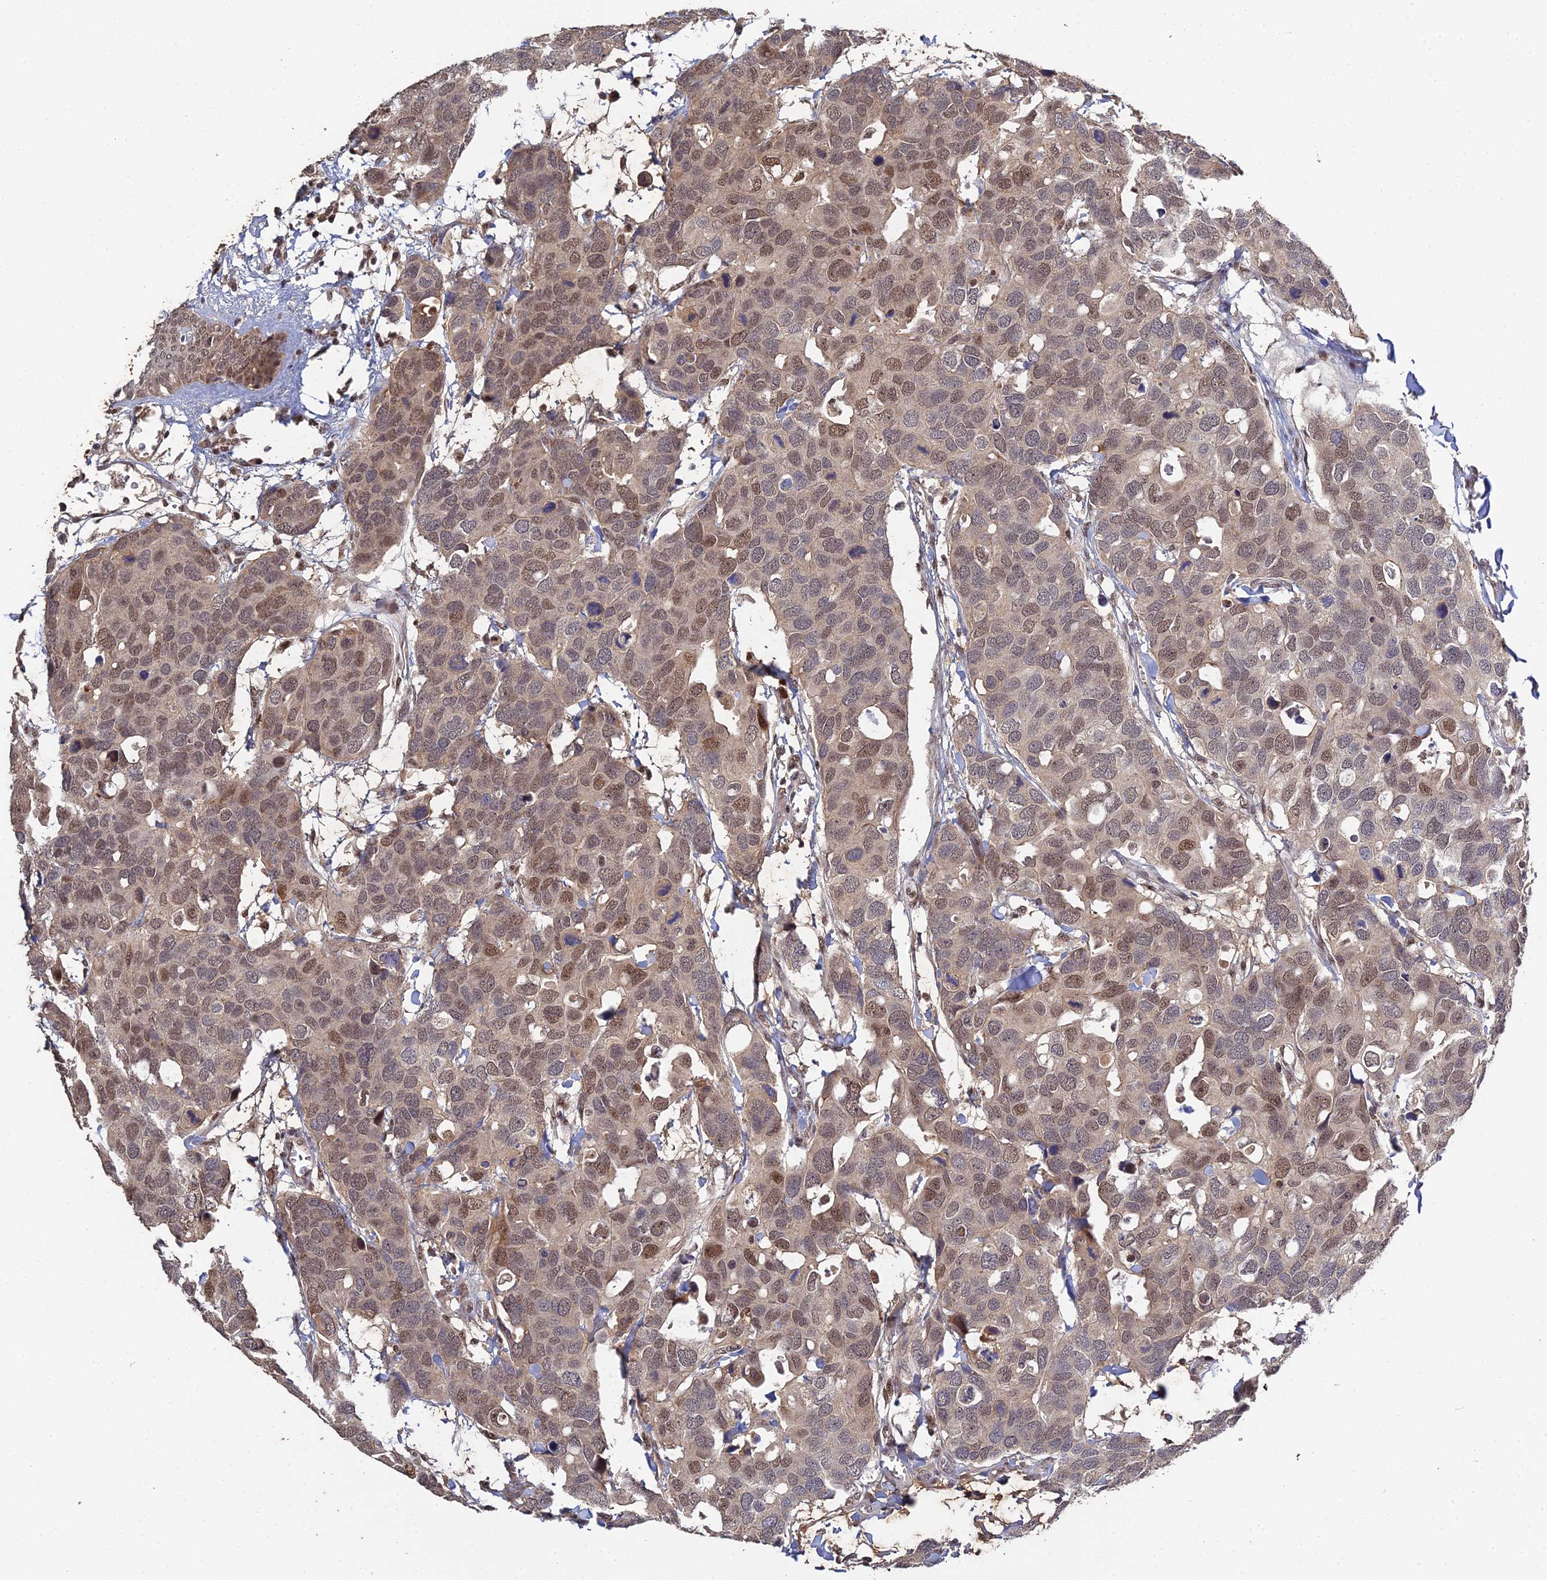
{"staining": {"intensity": "moderate", "quantity": "25%-75%", "location": "nuclear"}, "tissue": "breast cancer", "cell_type": "Tumor cells", "image_type": "cancer", "snomed": [{"axis": "morphology", "description": "Duct carcinoma"}, {"axis": "topography", "description": "Breast"}], "caption": "Breast intraductal carcinoma tissue demonstrates moderate nuclear expression in approximately 25%-75% of tumor cells, visualized by immunohistochemistry. The staining was performed using DAB to visualize the protein expression in brown, while the nuclei were stained in blue with hematoxylin (Magnification: 20x).", "gene": "ERCC5", "patient": {"sex": "female", "age": 83}}